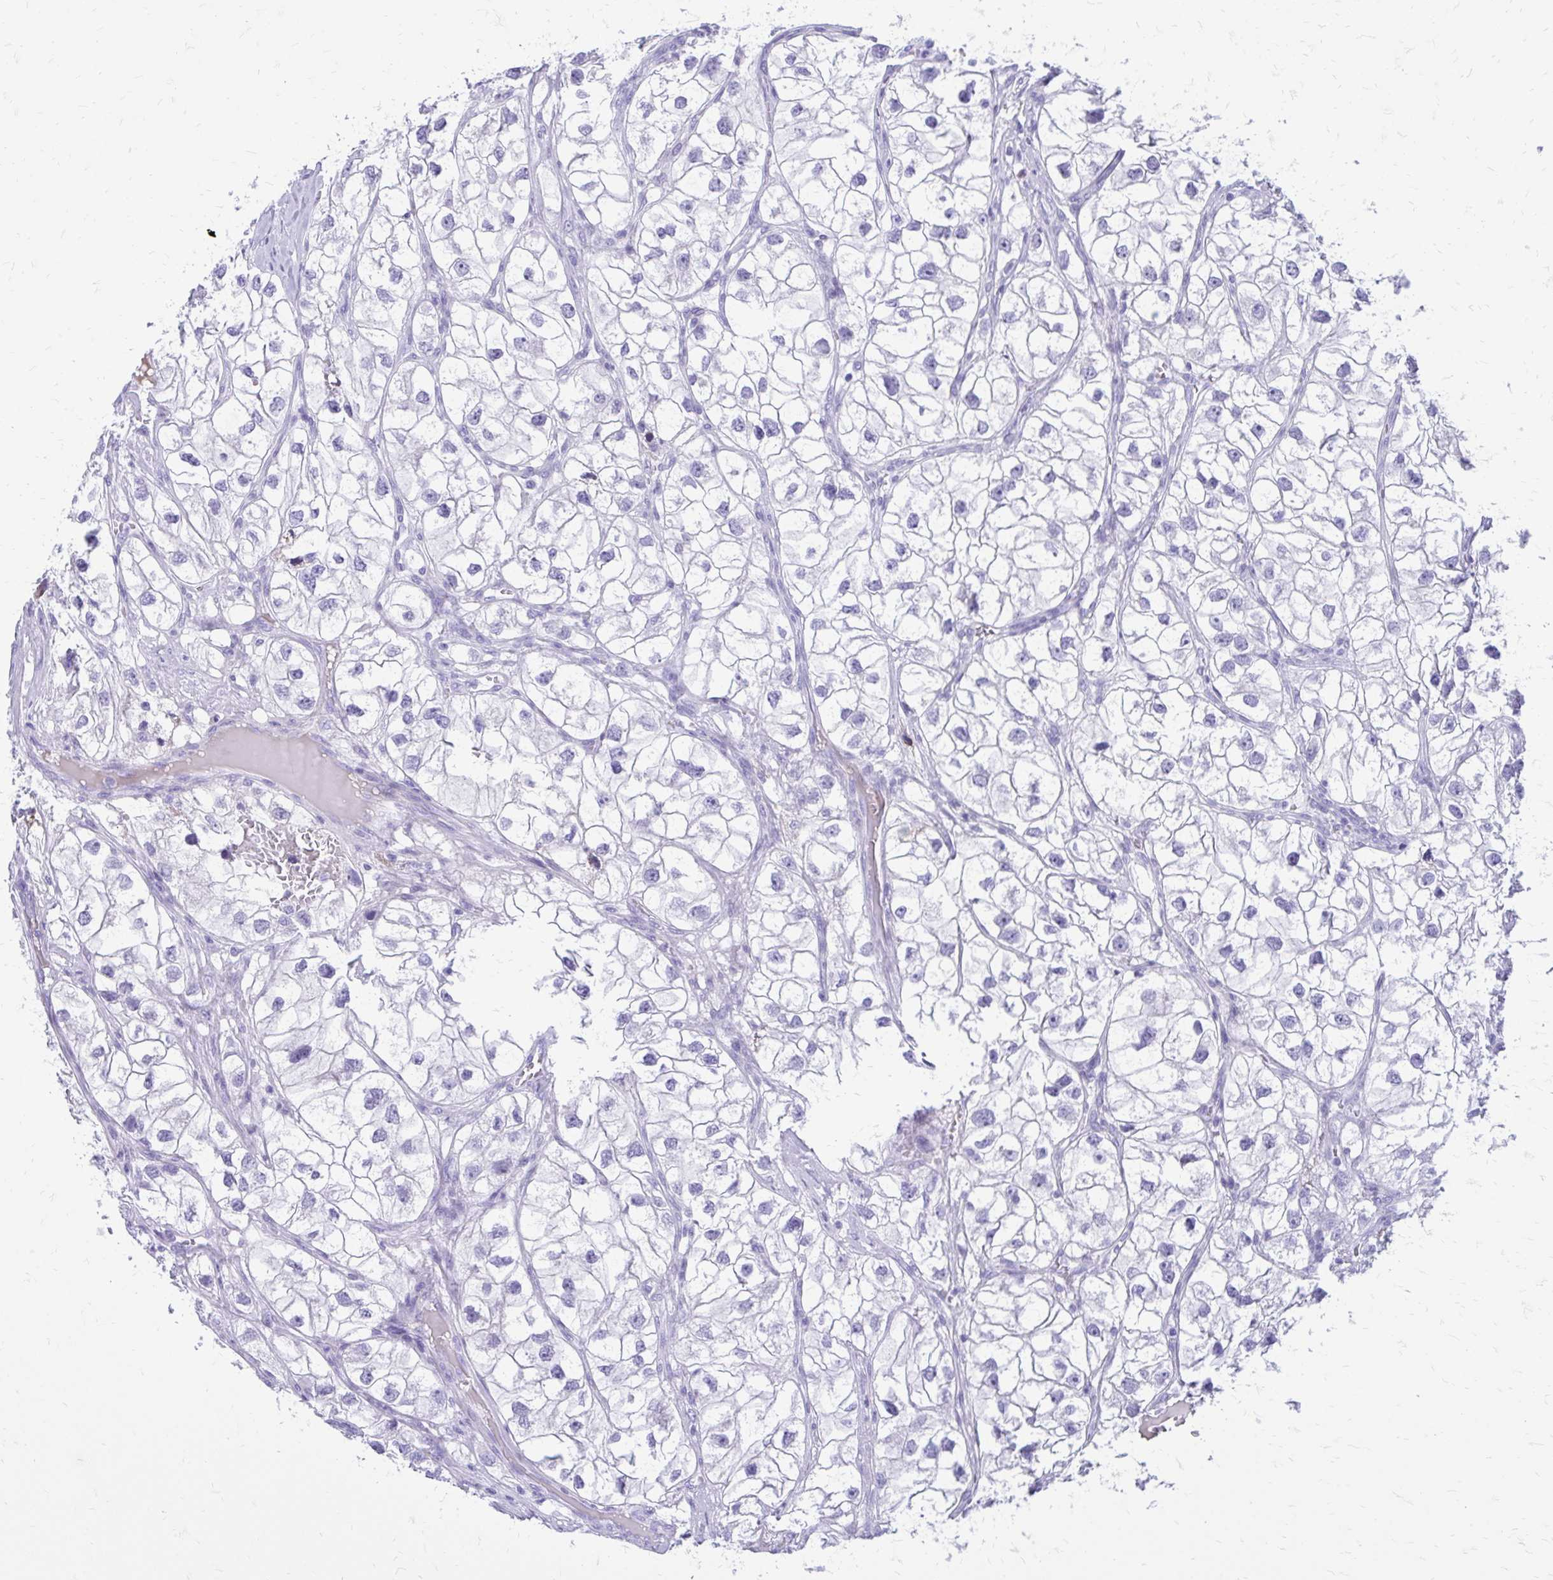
{"staining": {"intensity": "negative", "quantity": "none", "location": "none"}, "tissue": "renal cancer", "cell_type": "Tumor cells", "image_type": "cancer", "snomed": [{"axis": "morphology", "description": "Adenocarcinoma, NOS"}, {"axis": "topography", "description": "Kidney"}], "caption": "Tumor cells are negative for brown protein staining in renal cancer.", "gene": "SATL1", "patient": {"sex": "male", "age": 59}}